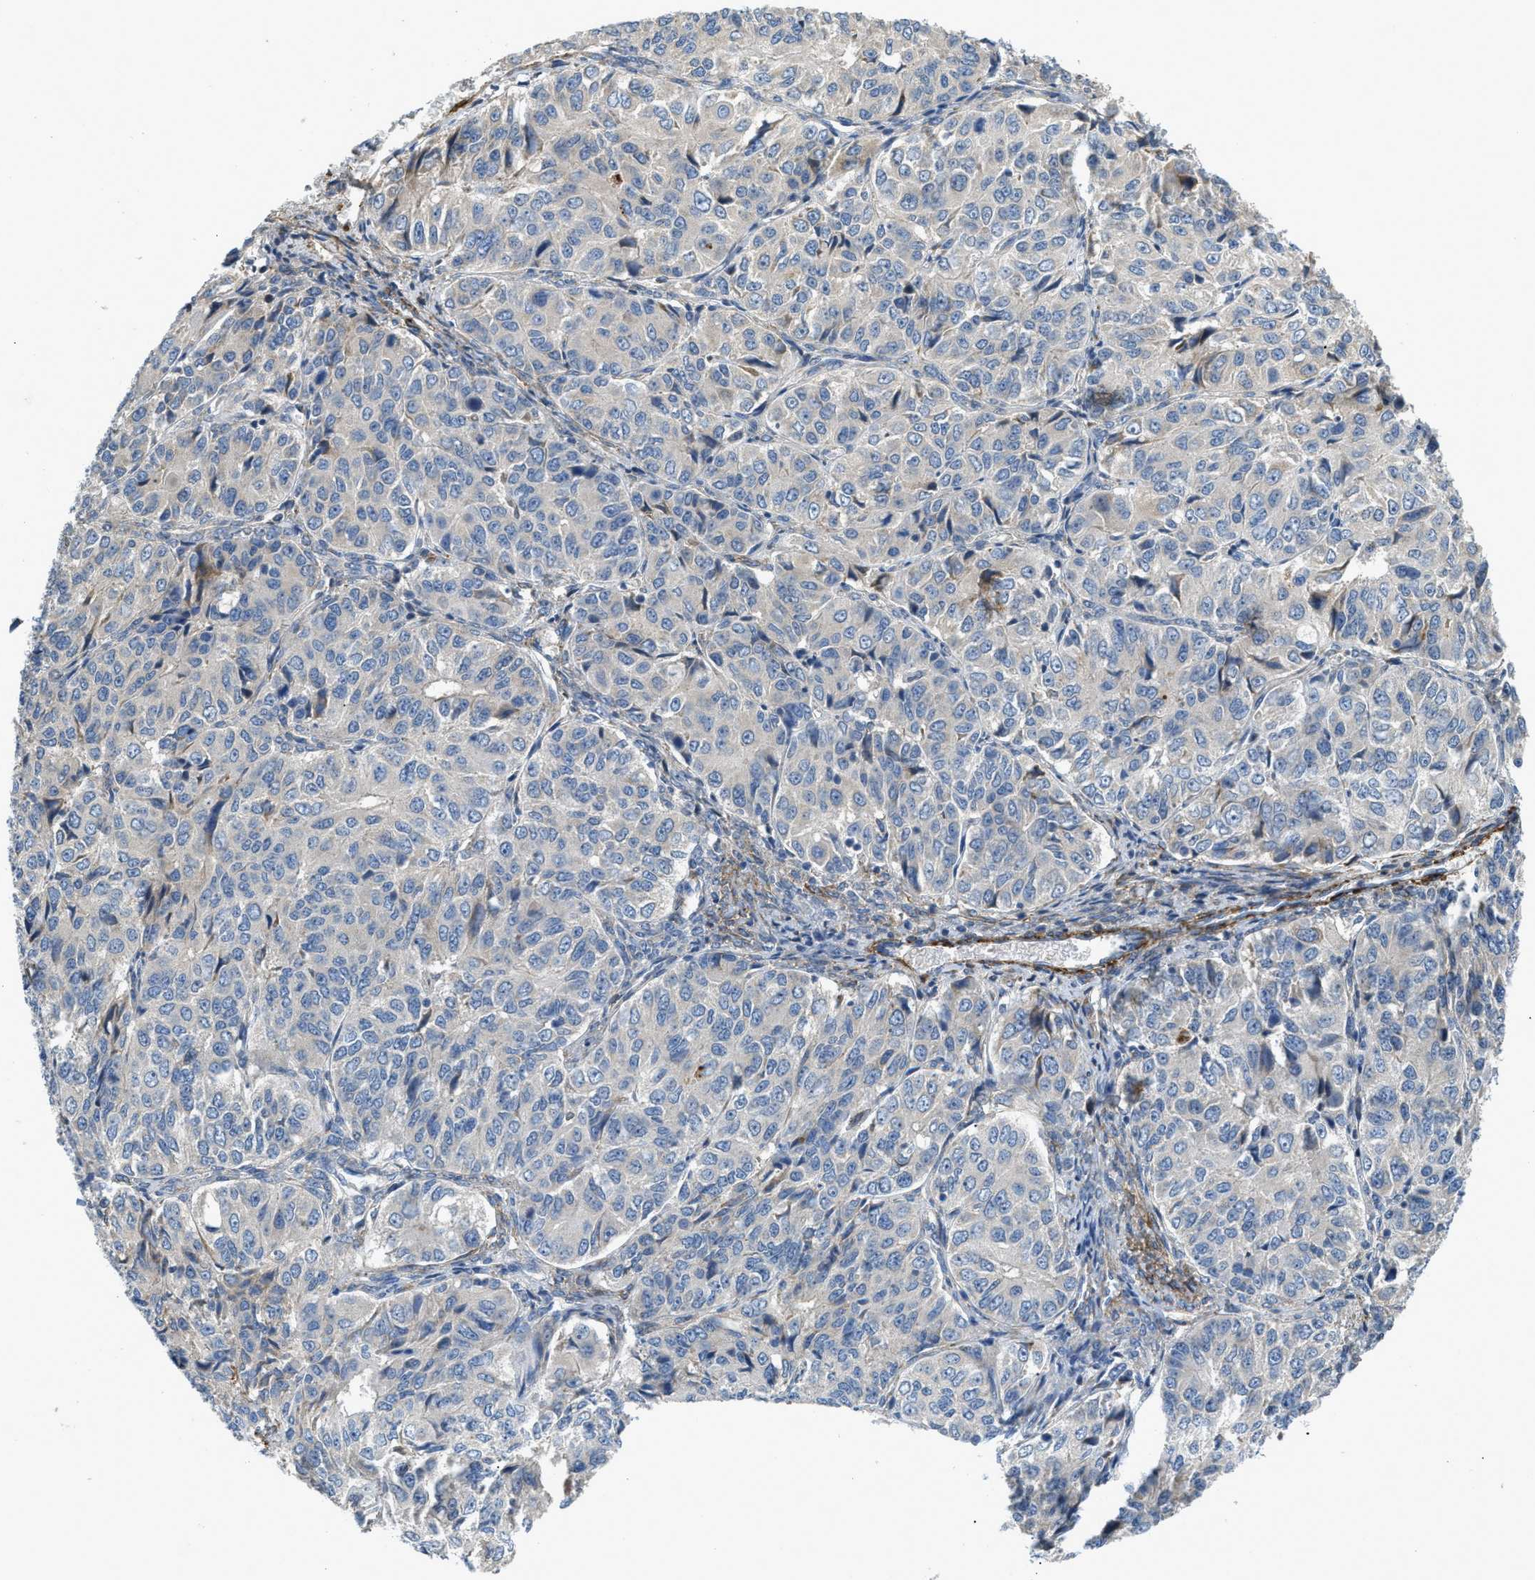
{"staining": {"intensity": "negative", "quantity": "none", "location": "none"}, "tissue": "ovarian cancer", "cell_type": "Tumor cells", "image_type": "cancer", "snomed": [{"axis": "morphology", "description": "Carcinoma, endometroid"}, {"axis": "topography", "description": "Ovary"}], "caption": "An image of human endometroid carcinoma (ovarian) is negative for staining in tumor cells. The staining was performed using DAB (3,3'-diaminobenzidine) to visualize the protein expression in brown, while the nuclei were stained in blue with hematoxylin (Magnification: 20x).", "gene": "BMPR1A", "patient": {"sex": "female", "age": 51}}